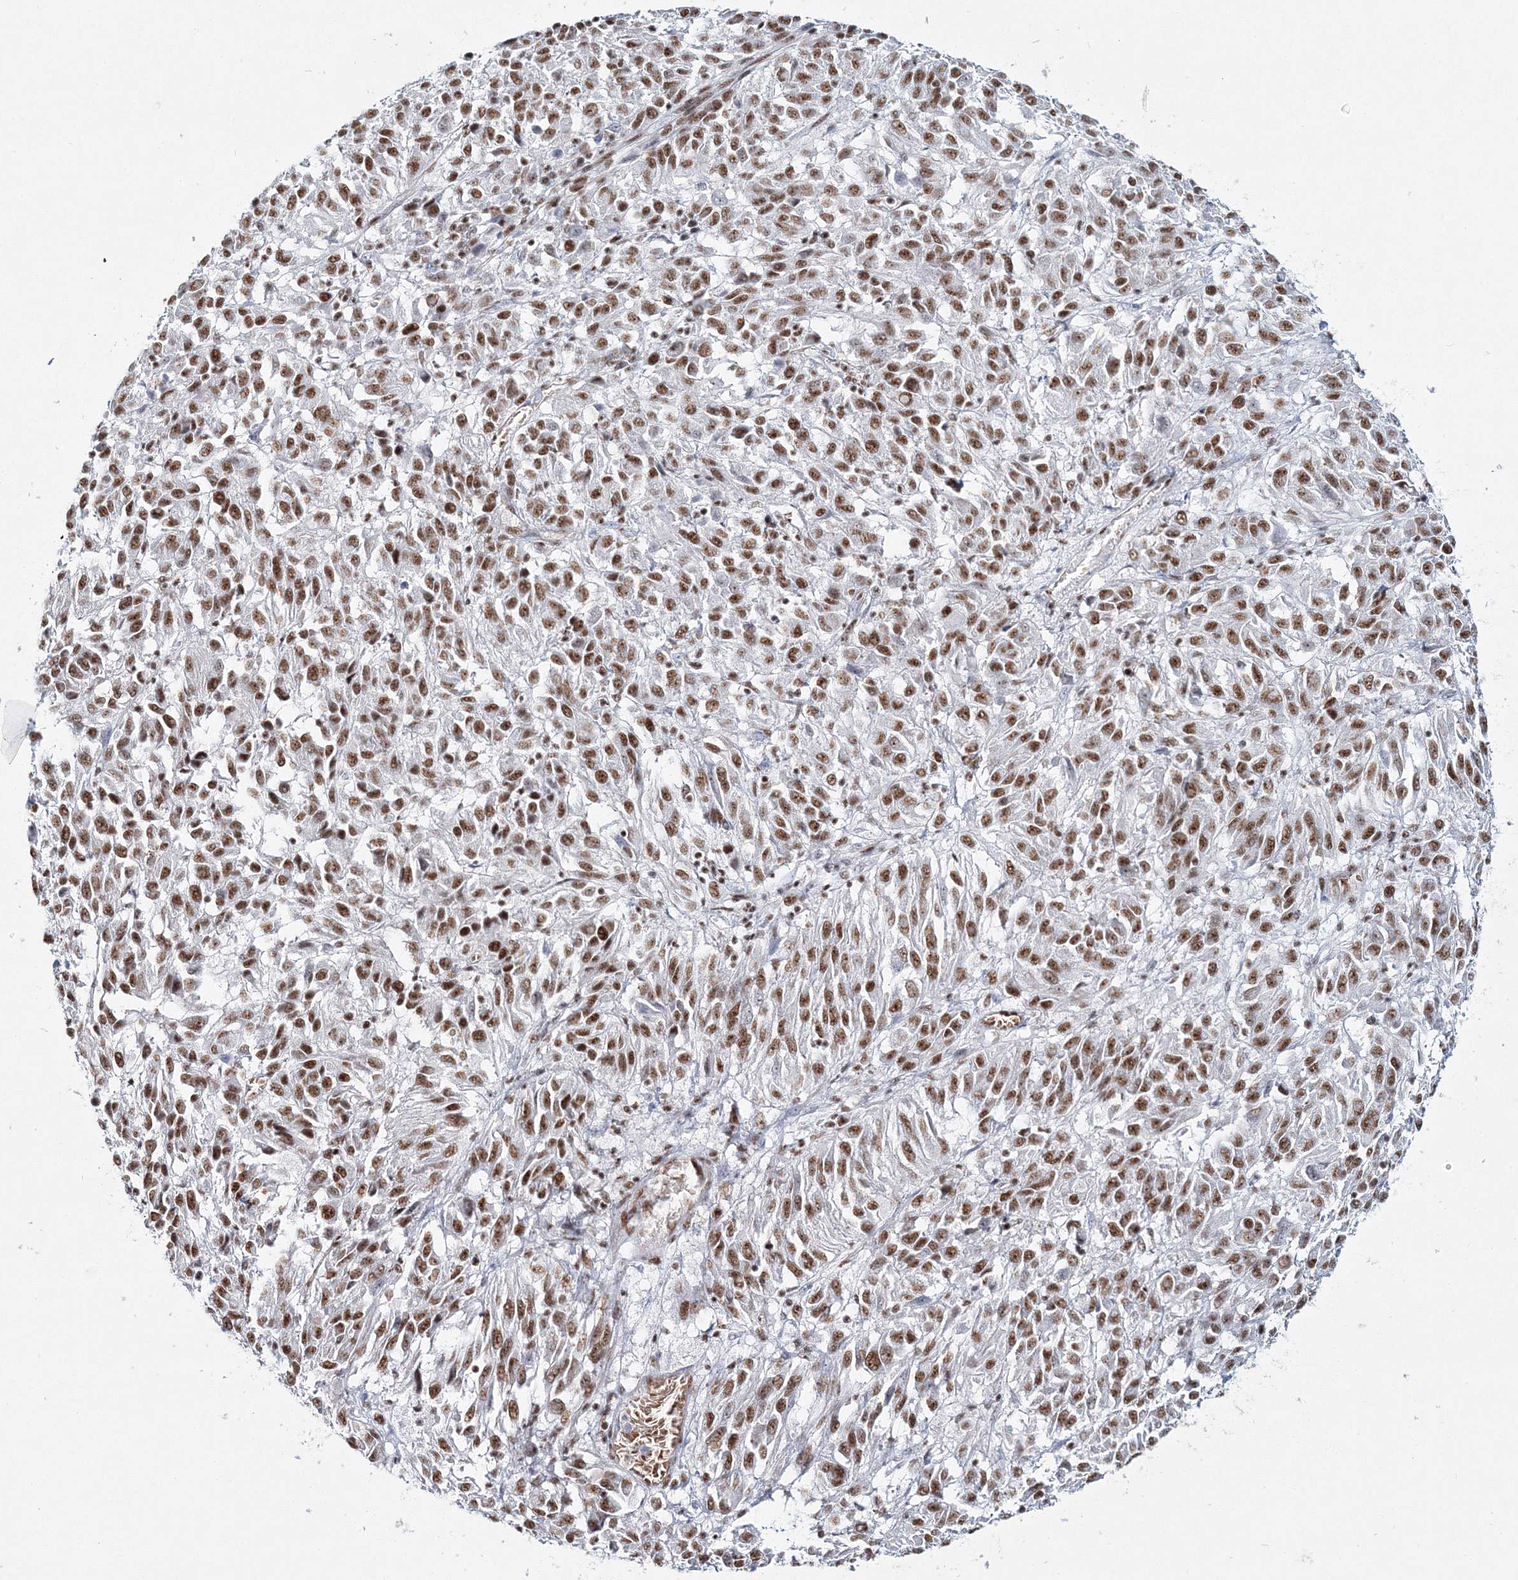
{"staining": {"intensity": "moderate", "quantity": ">75%", "location": "nuclear"}, "tissue": "melanoma", "cell_type": "Tumor cells", "image_type": "cancer", "snomed": [{"axis": "morphology", "description": "Malignant melanoma, Metastatic site"}, {"axis": "topography", "description": "Lung"}], "caption": "Immunohistochemical staining of malignant melanoma (metastatic site) exhibits medium levels of moderate nuclear staining in approximately >75% of tumor cells.", "gene": "QRICH1", "patient": {"sex": "male", "age": 64}}